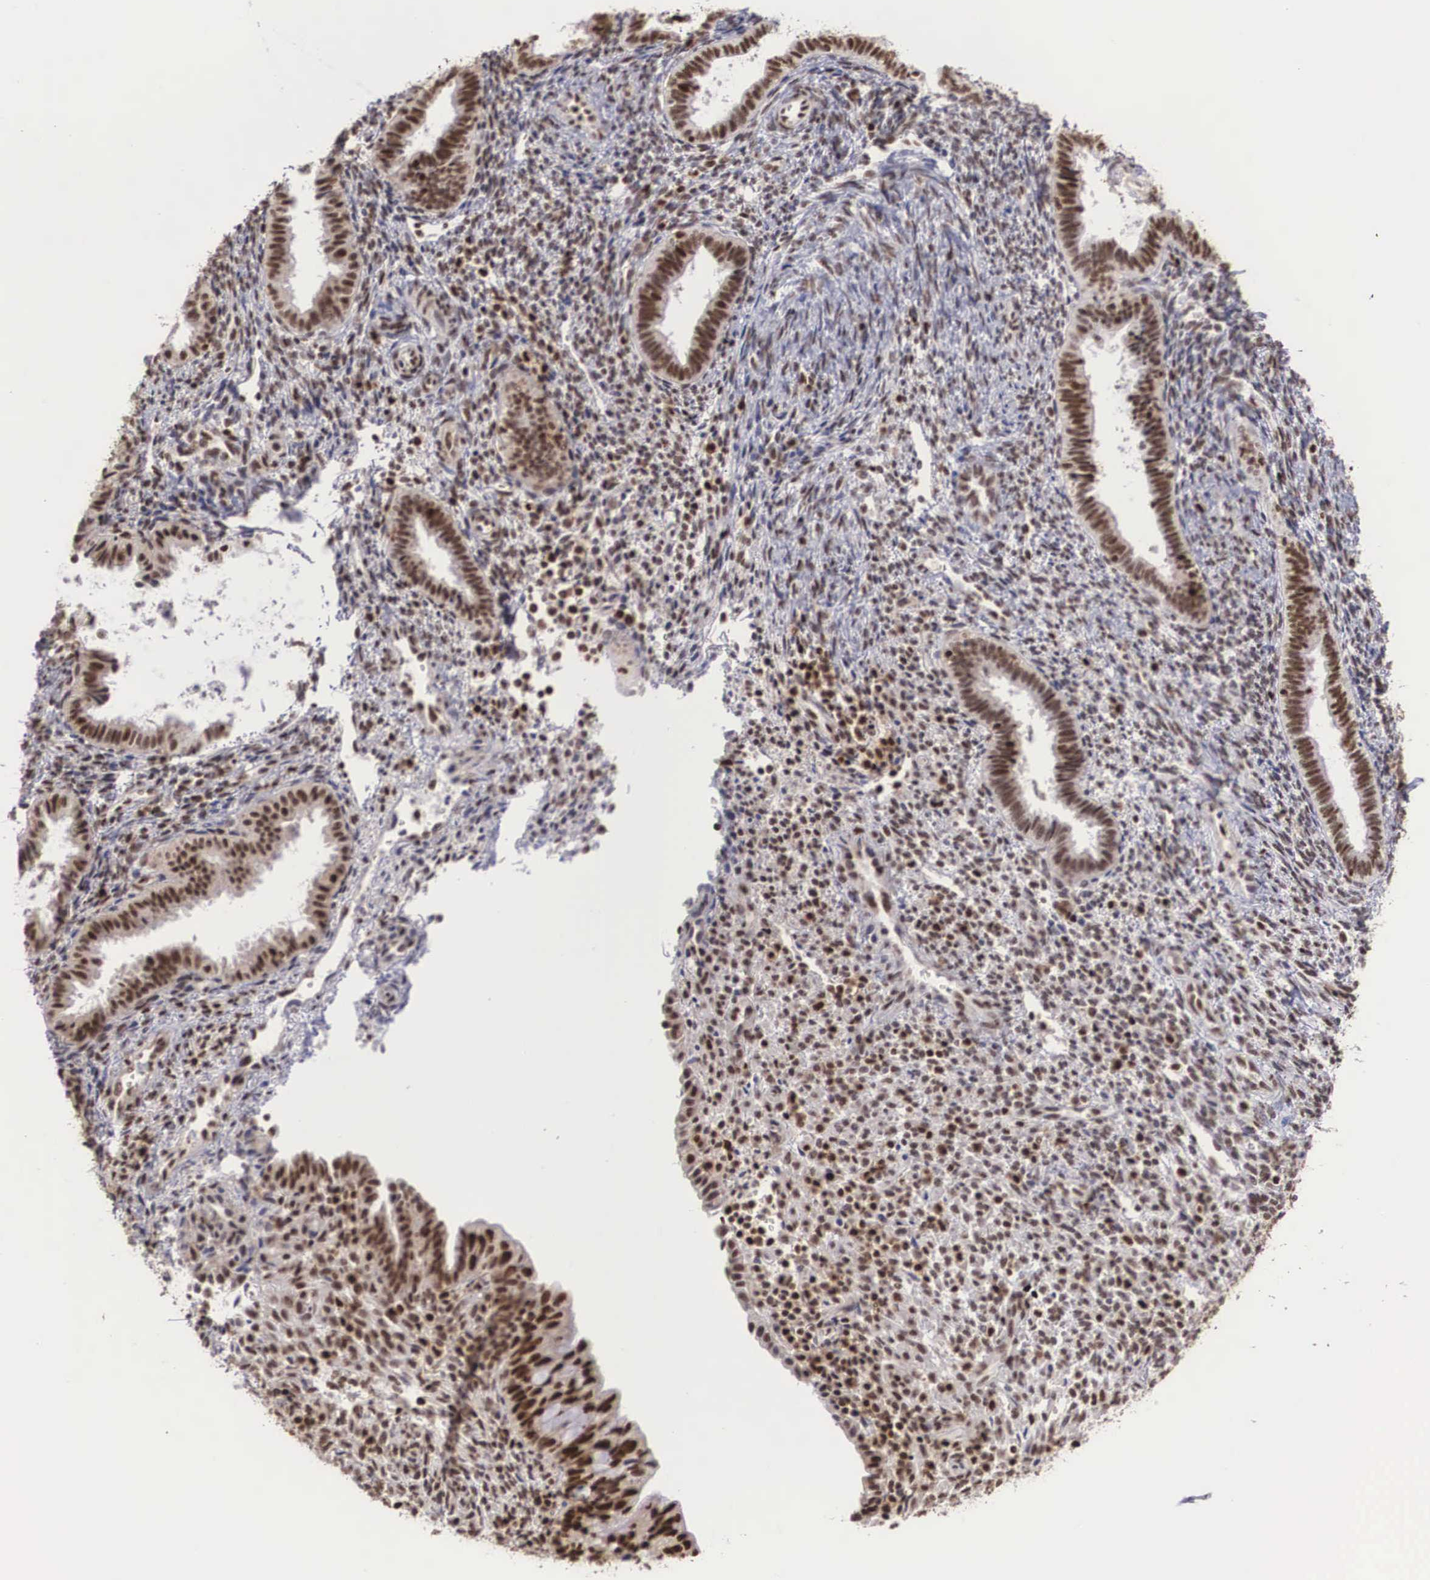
{"staining": {"intensity": "moderate", "quantity": "25%-75%", "location": "nuclear"}, "tissue": "endometrium", "cell_type": "Cells in endometrial stroma", "image_type": "normal", "snomed": [{"axis": "morphology", "description": "Normal tissue, NOS"}, {"axis": "topography", "description": "Endometrium"}], "caption": "Immunohistochemistry of normal human endometrium shows medium levels of moderate nuclear staining in about 25%-75% of cells in endometrial stroma. (DAB IHC, brown staining for protein, blue staining for nuclei).", "gene": "HTATSF1", "patient": {"sex": "female", "age": 36}}